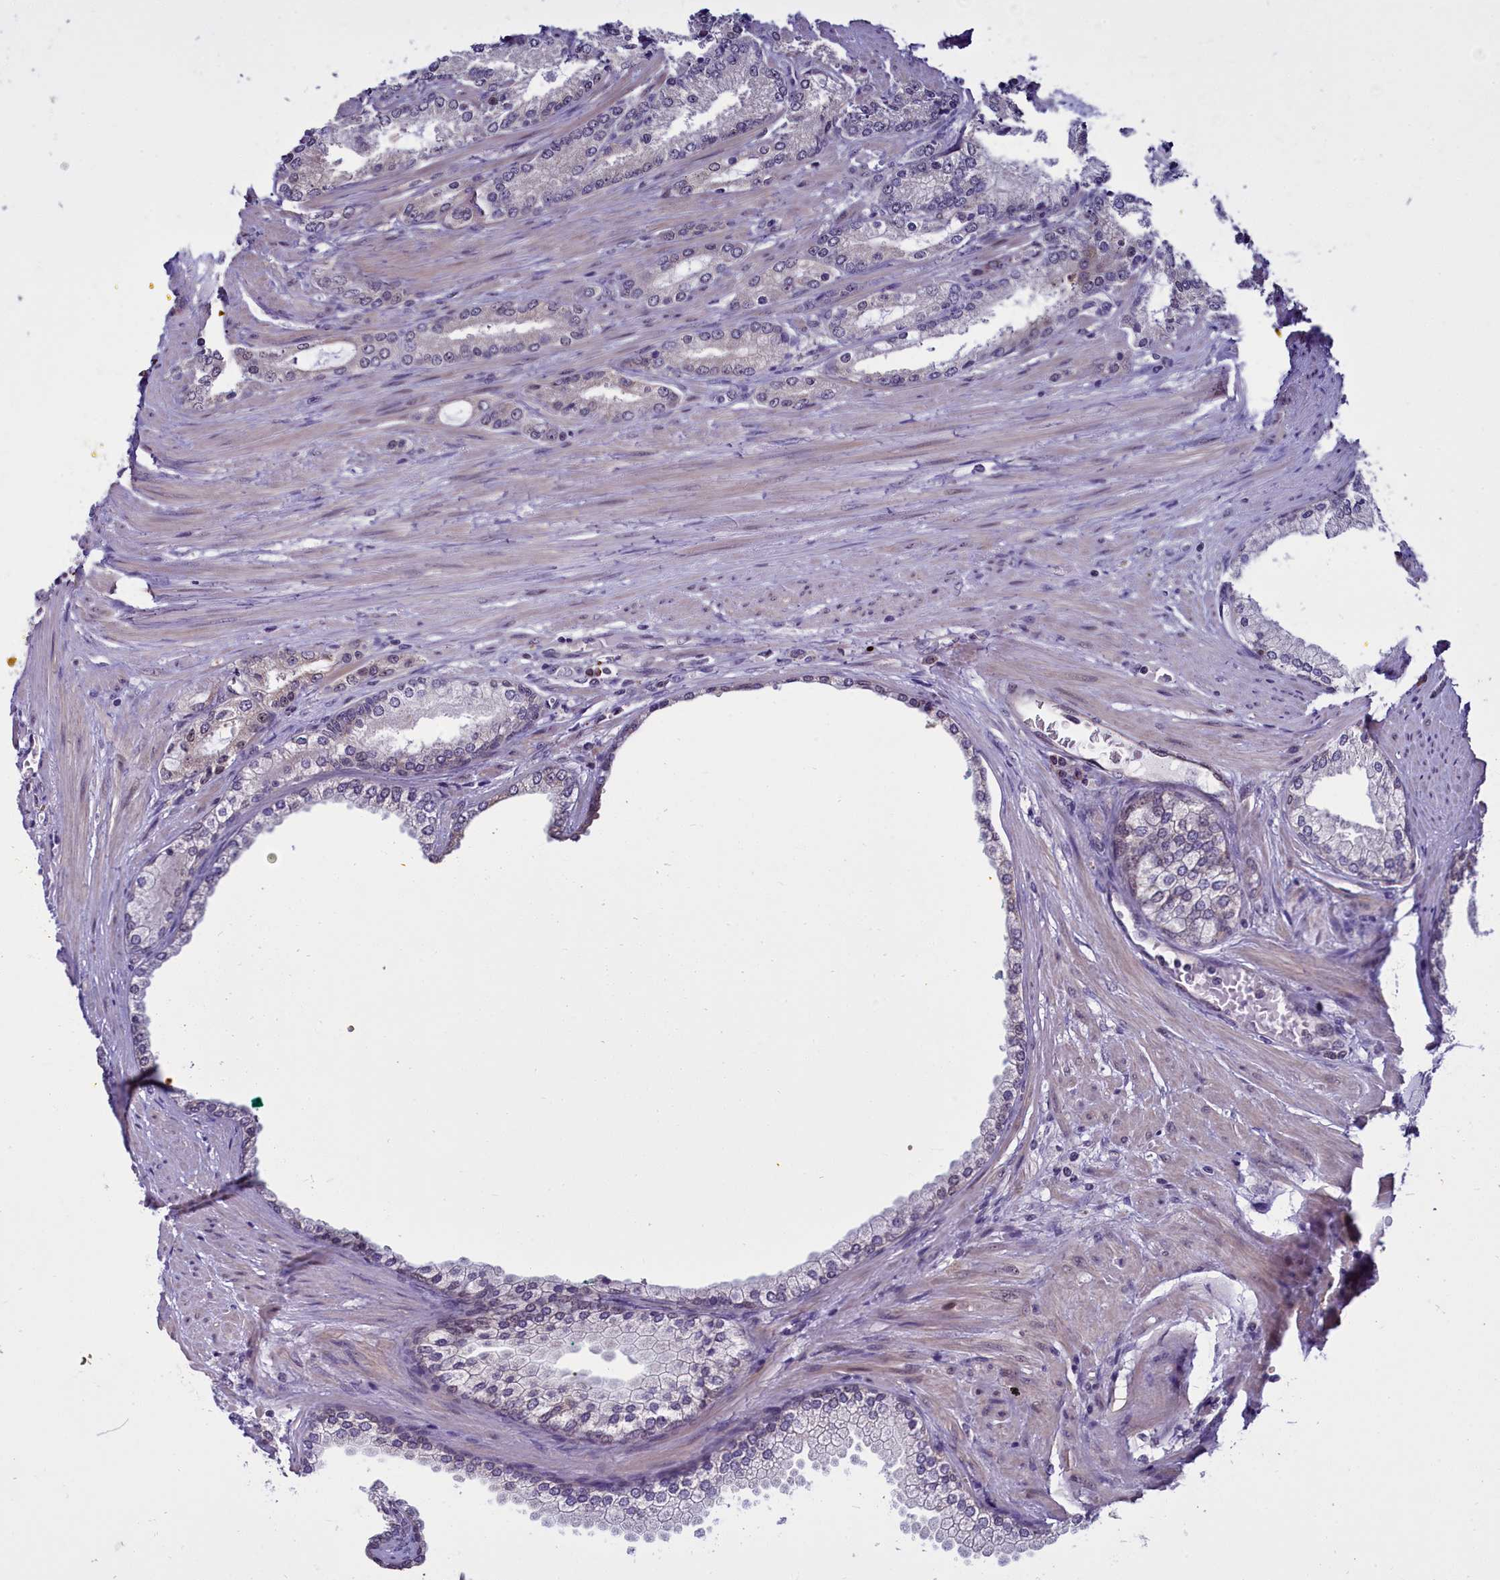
{"staining": {"intensity": "negative", "quantity": "none", "location": "none"}, "tissue": "prostate cancer", "cell_type": "Tumor cells", "image_type": "cancer", "snomed": [{"axis": "morphology", "description": "Adenocarcinoma, High grade"}, {"axis": "topography", "description": "Prostate"}], "caption": "Histopathology image shows no significant protein staining in tumor cells of prostate cancer.", "gene": "BCAR1", "patient": {"sex": "male", "age": 66}}